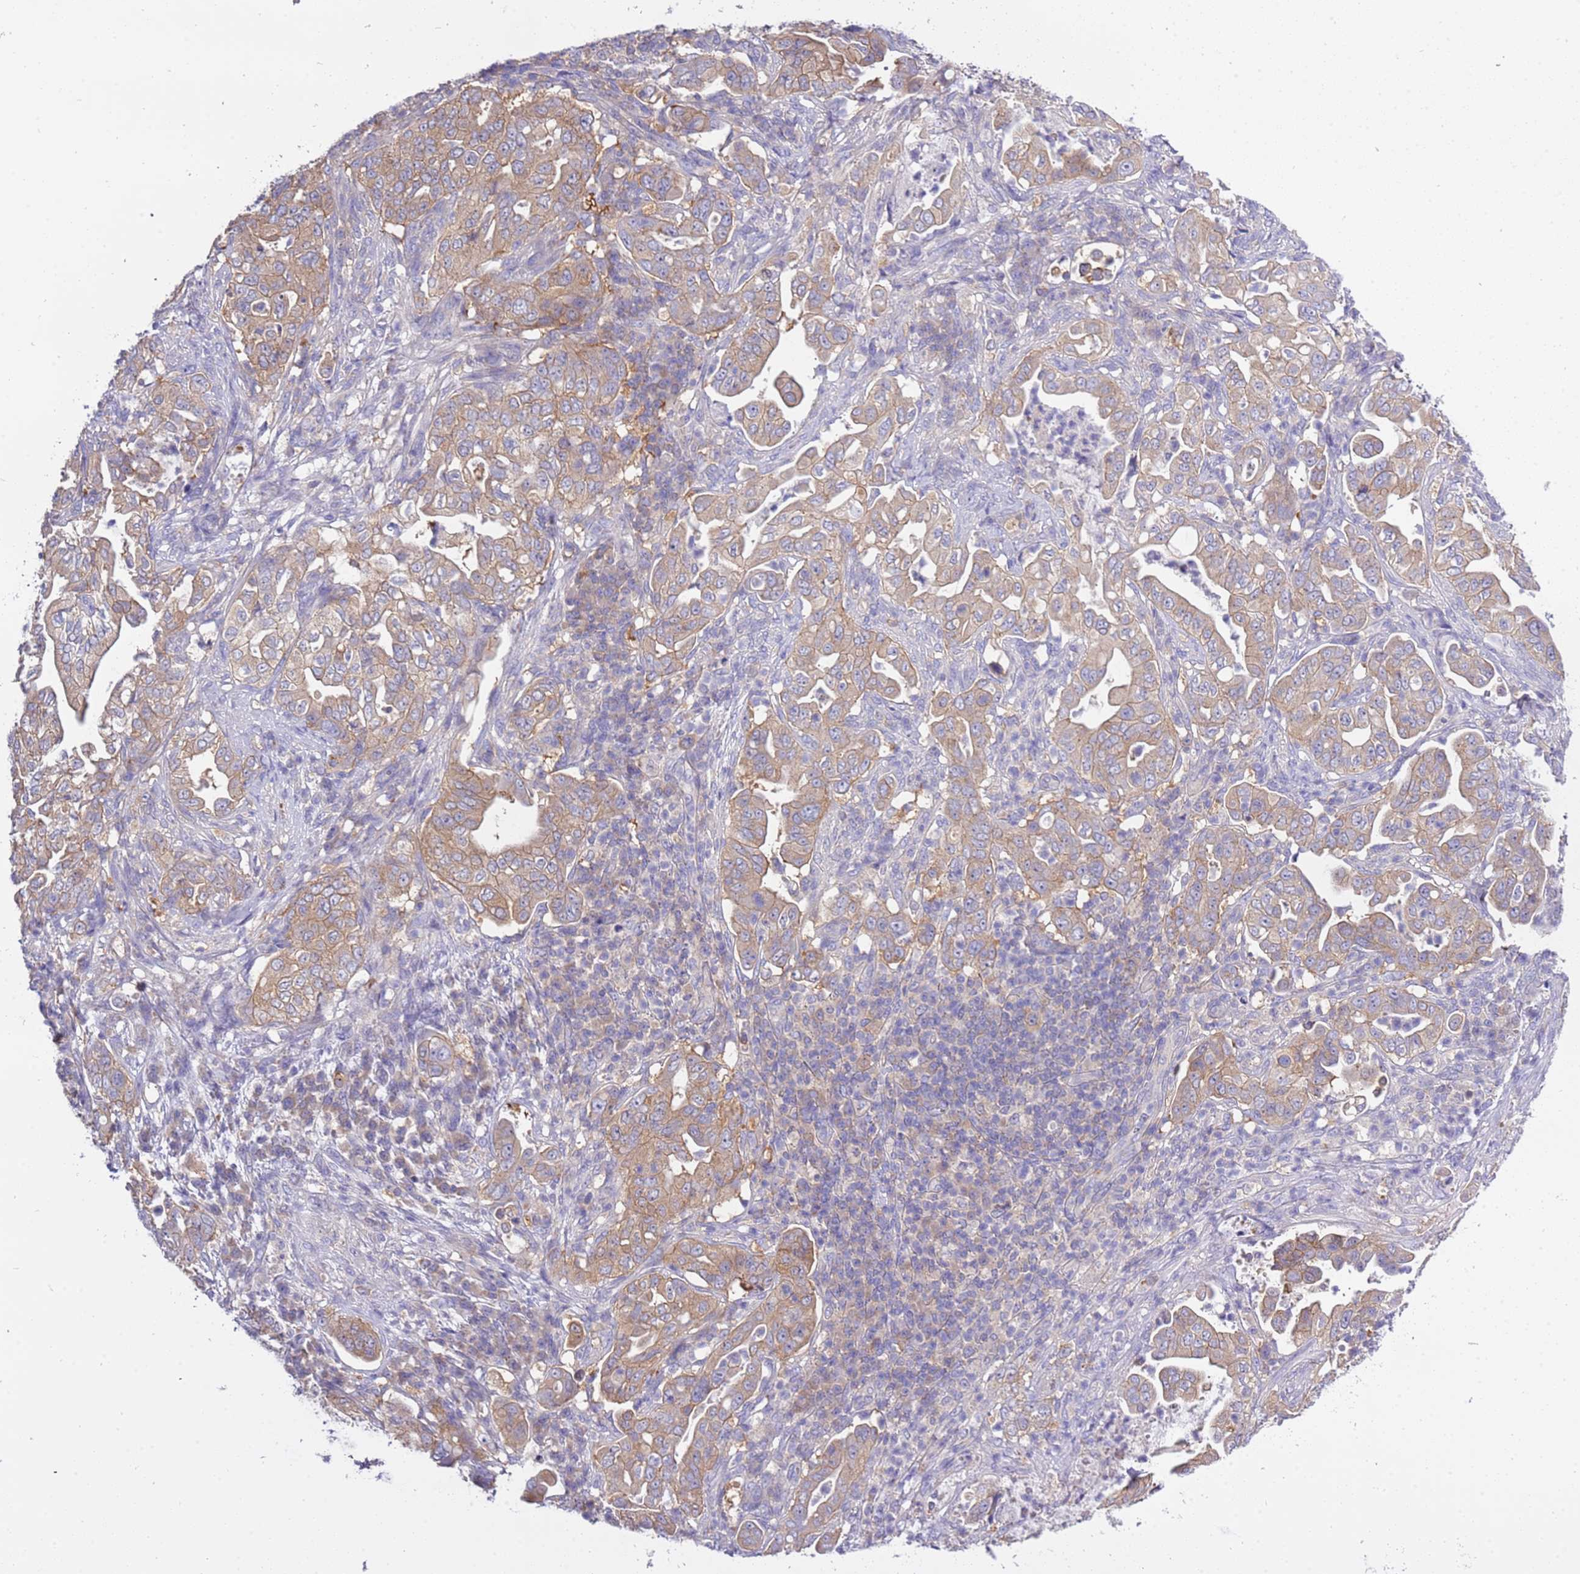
{"staining": {"intensity": "moderate", "quantity": ">75%", "location": "cytoplasmic/membranous"}, "tissue": "pancreatic cancer", "cell_type": "Tumor cells", "image_type": "cancer", "snomed": [{"axis": "morphology", "description": "Normal tissue, NOS"}, {"axis": "morphology", "description": "Adenocarcinoma, NOS"}, {"axis": "topography", "description": "Lymph node"}, {"axis": "topography", "description": "Pancreas"}], "caption": "Pancreatic cancer (adenocarcinoma) was stained to show a protein in brown. There is medium levels of moderate cytoplasmic/membranous expression in approximately >75% of tumor cells. The staining was performed using DAB (3,3'-diaminobenzidine), with brown indicating positive protein expression. Nuclei are stained blue with hematoxylin.", "gene": "STIP1", "patient": {"sex": "female", "age": 67}}